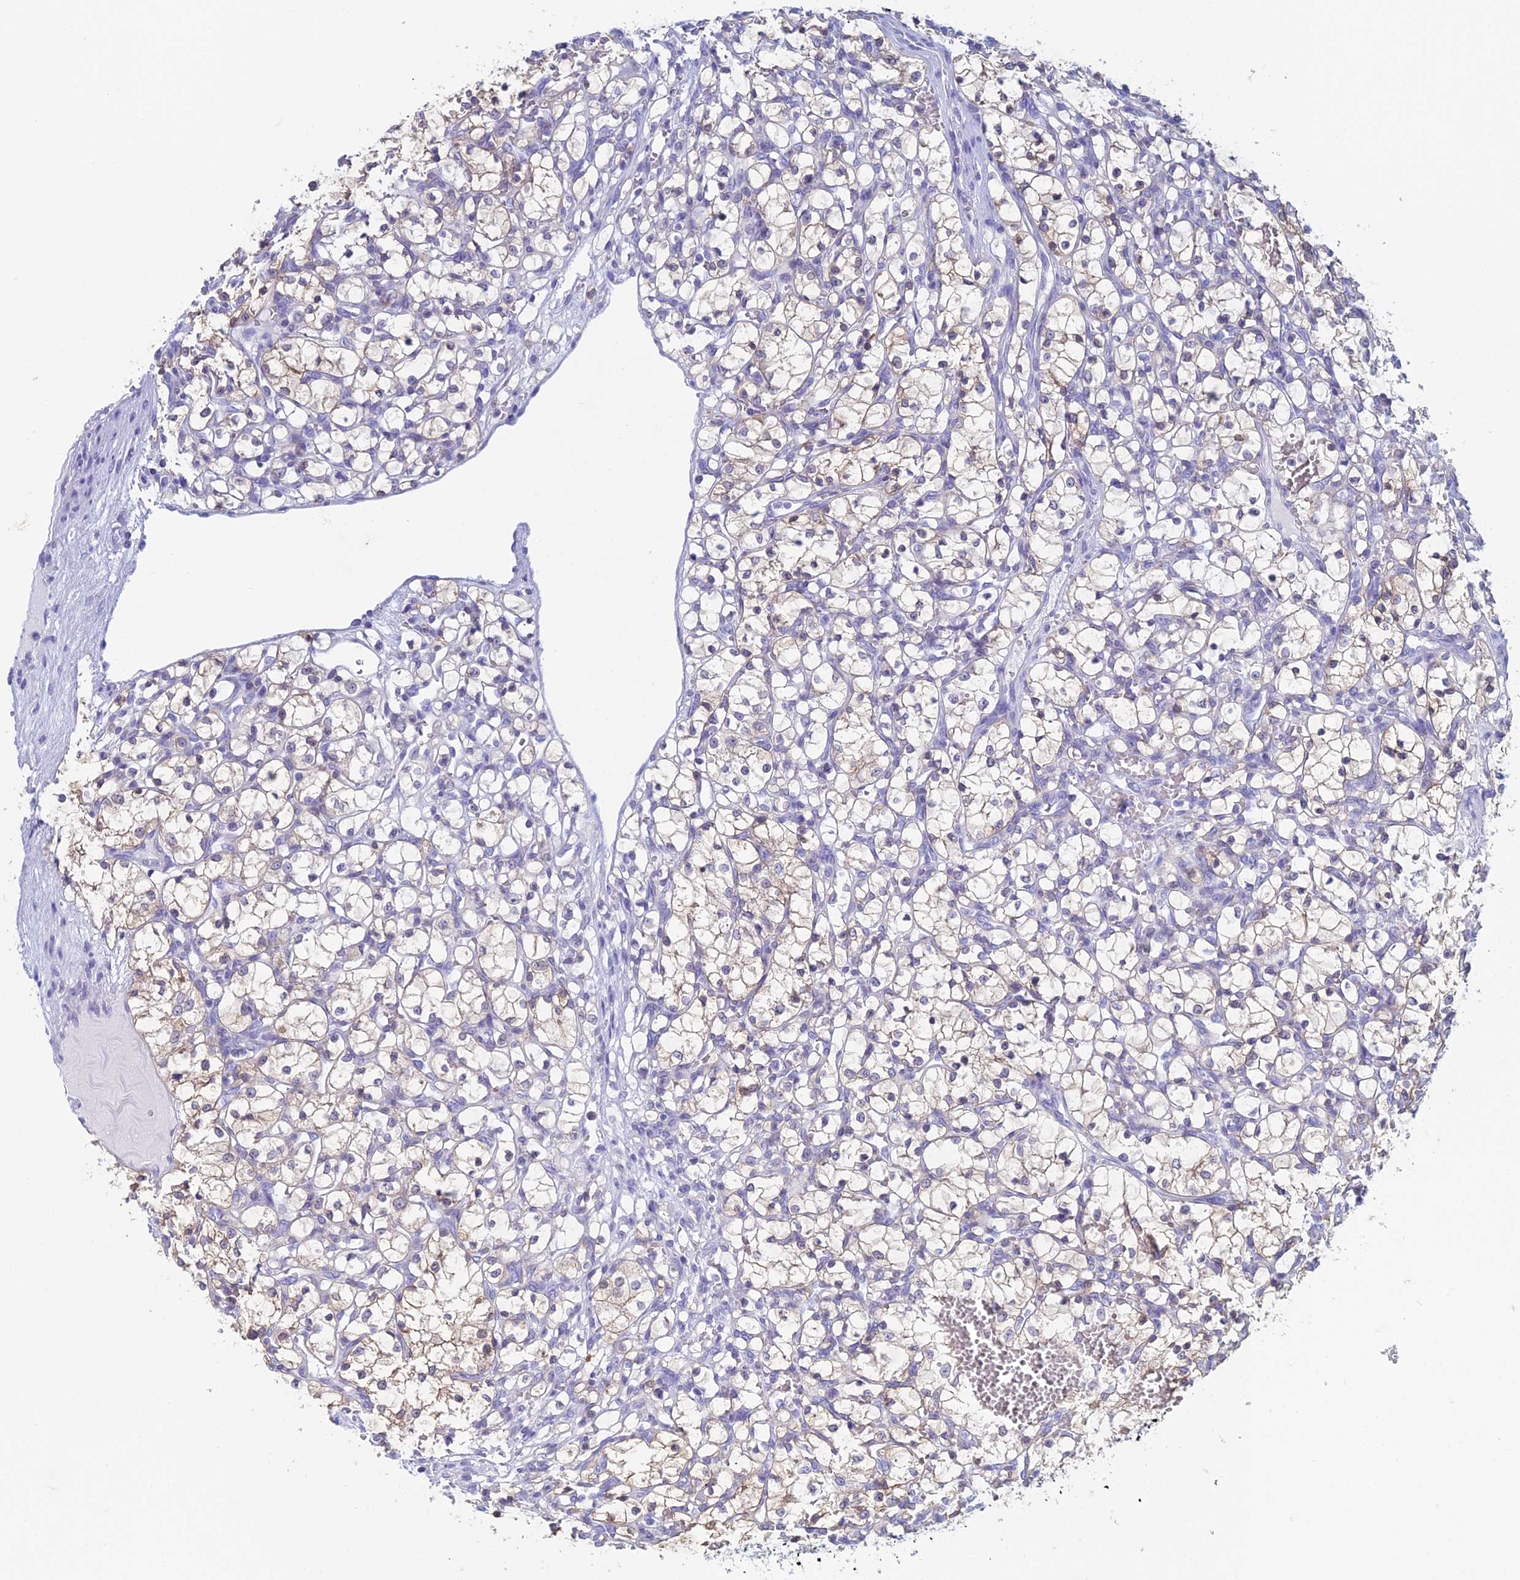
{"staining": {"intensity": "weak", "quantity": "<25%", "location": "cytoplasmic/membranous"}, "tissue": "renal cancer", "cell_type": "Tumor cells", "image_type": "cancer", "snomed": [{"axis": "morphology", "description": "Adenocarcinoma, NOS"}, {"axis": "topography", "description": "Kidney"}], "caption": "A high-resolution photomicrograph shows immunohistochemistry staining of renal cancer (adenocarcinoma), which displays no significant staining in tumor cells.", "gene": "KCNK17", "patient": {"sex": "female", "age": 69}}